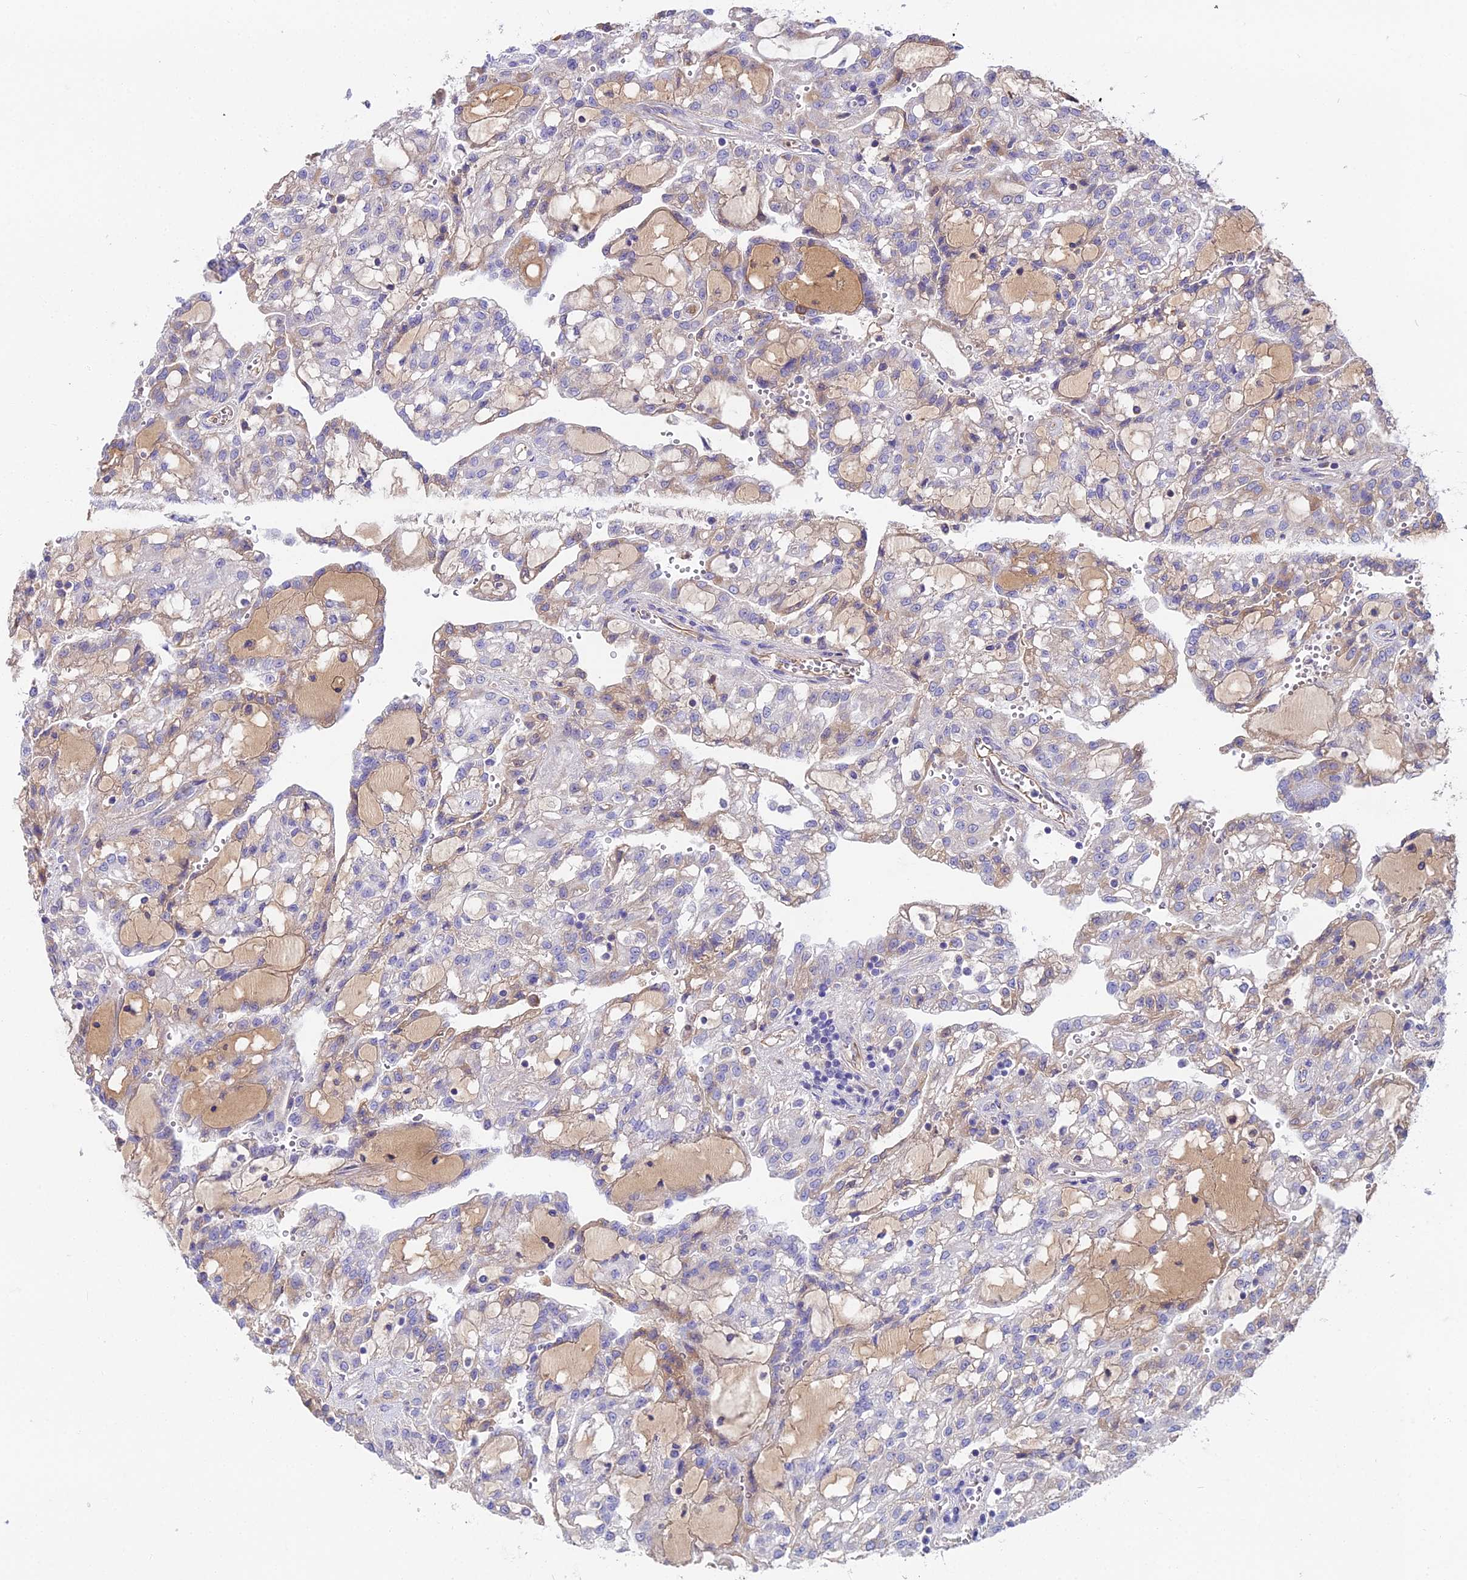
{"staining": {"intensity": "weak", "quantity": "<25%", "location": "cytoplasmic/membranous"}, "tissue": "renal cancer", "cell_type": "Tumor cells", "image_type": "cancer", "snomed": [{"axis": "morphology", "description": "Adenocarcinoma, NOS"}, {"axis": "topography", "description": "Kidney"}], "caption": "Immunohistochemistry micrograph of neoplastic tissue: human adenocarcinoma (renal) stained with DAB exhibits no significant protein staining in tumor cells.", "gene": "BEX4", "patient": {"sex": "male", "age": 63}}